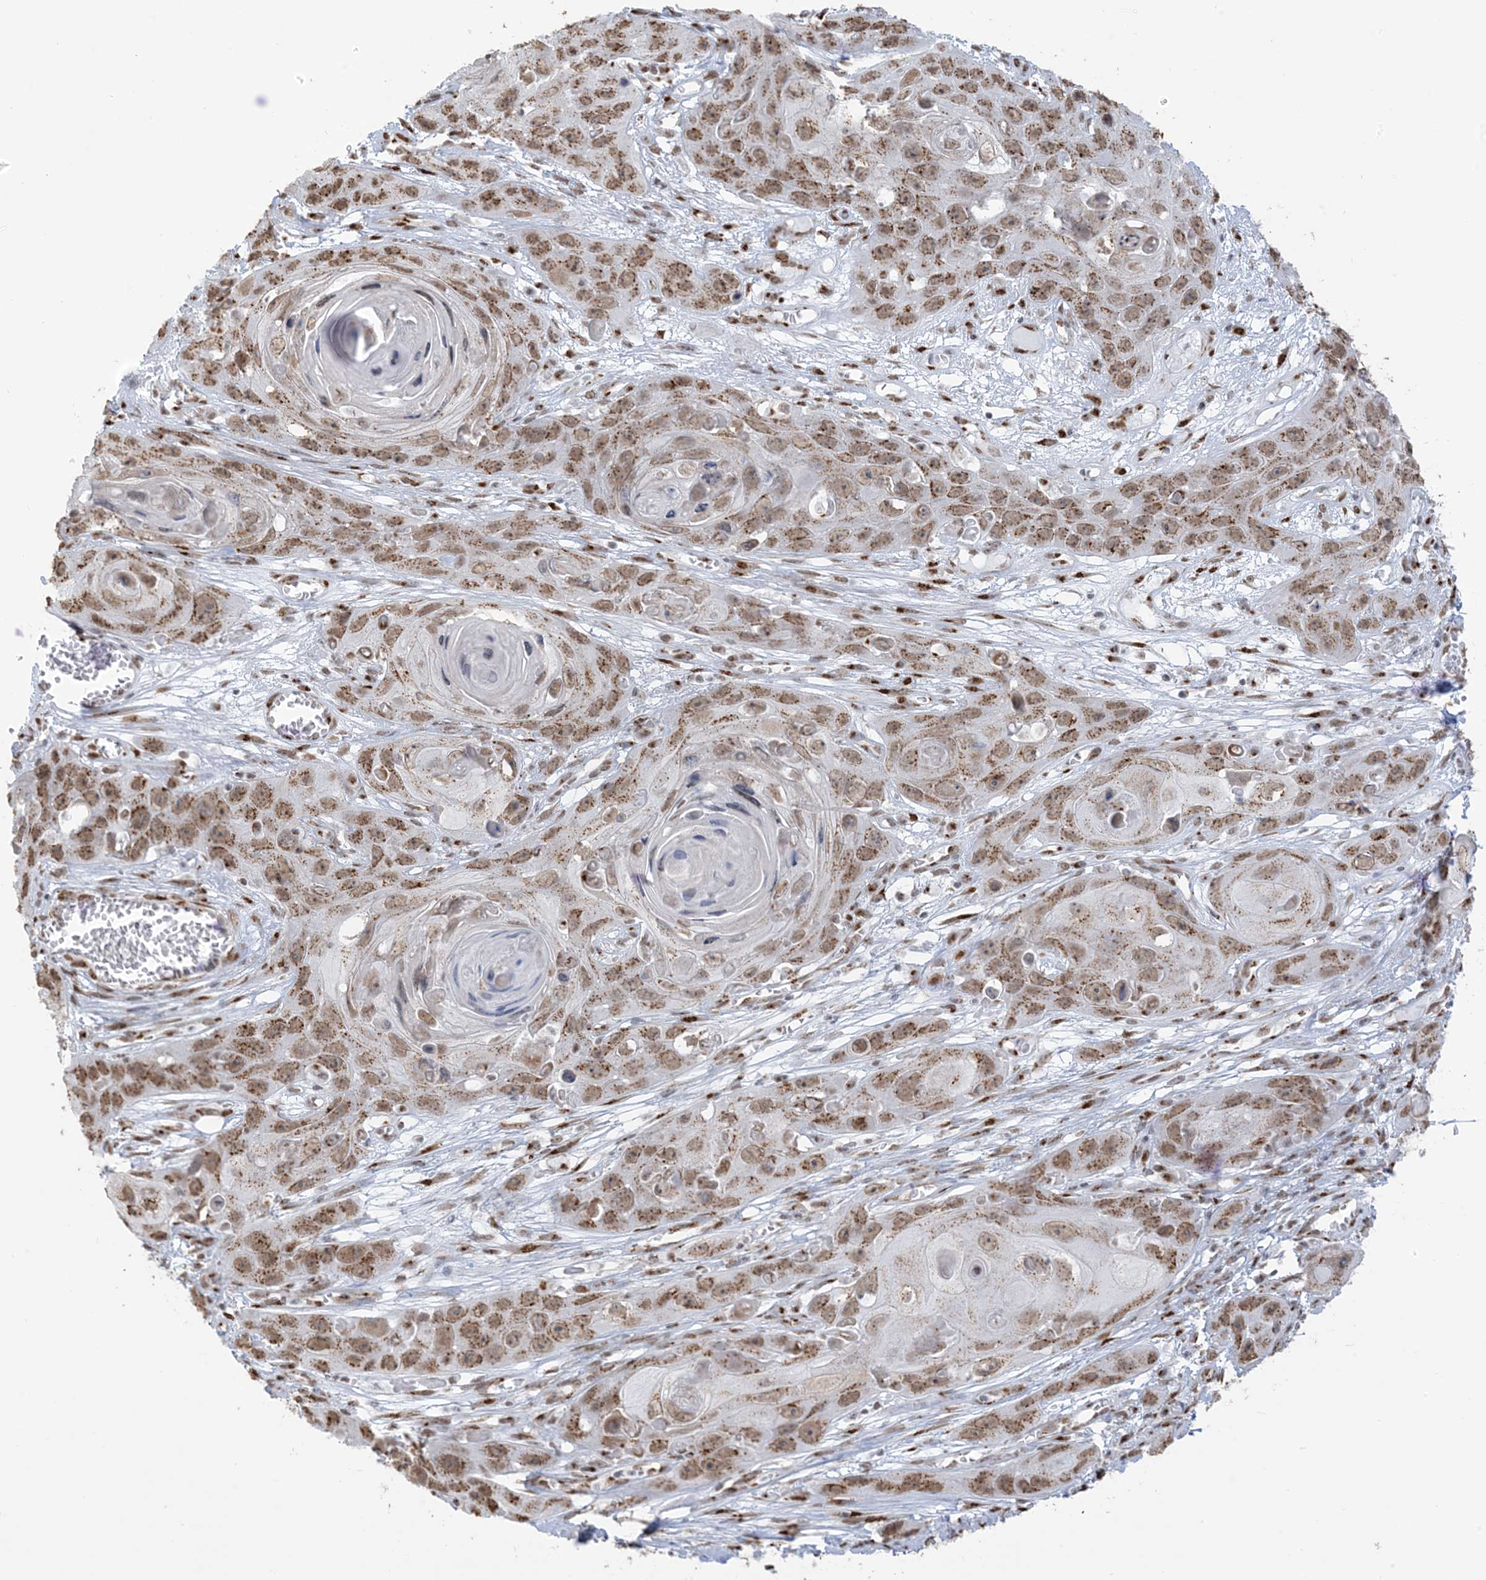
{"staining": {"intensity": "moderate", "quantity": ">75%", "location": "cytoplasmic/membranous,nuclear"}, "tissue": "skin cancer", "cell_type": "Tumor cells", "image_type": "cancer", "snomed": [{"axis": "morphology", "description": "Squamous cell carcinoma, NOS"}, {"axis": "topography", "description": "Skin"}], "caption": "Tumor cells demonstrate moderate cytoplasmic/membranous and nuclear positivity in approximately >75% of cells in skin cancer.", "gene": "GPR107", "patient": {"sex": "male", "age": 55}}